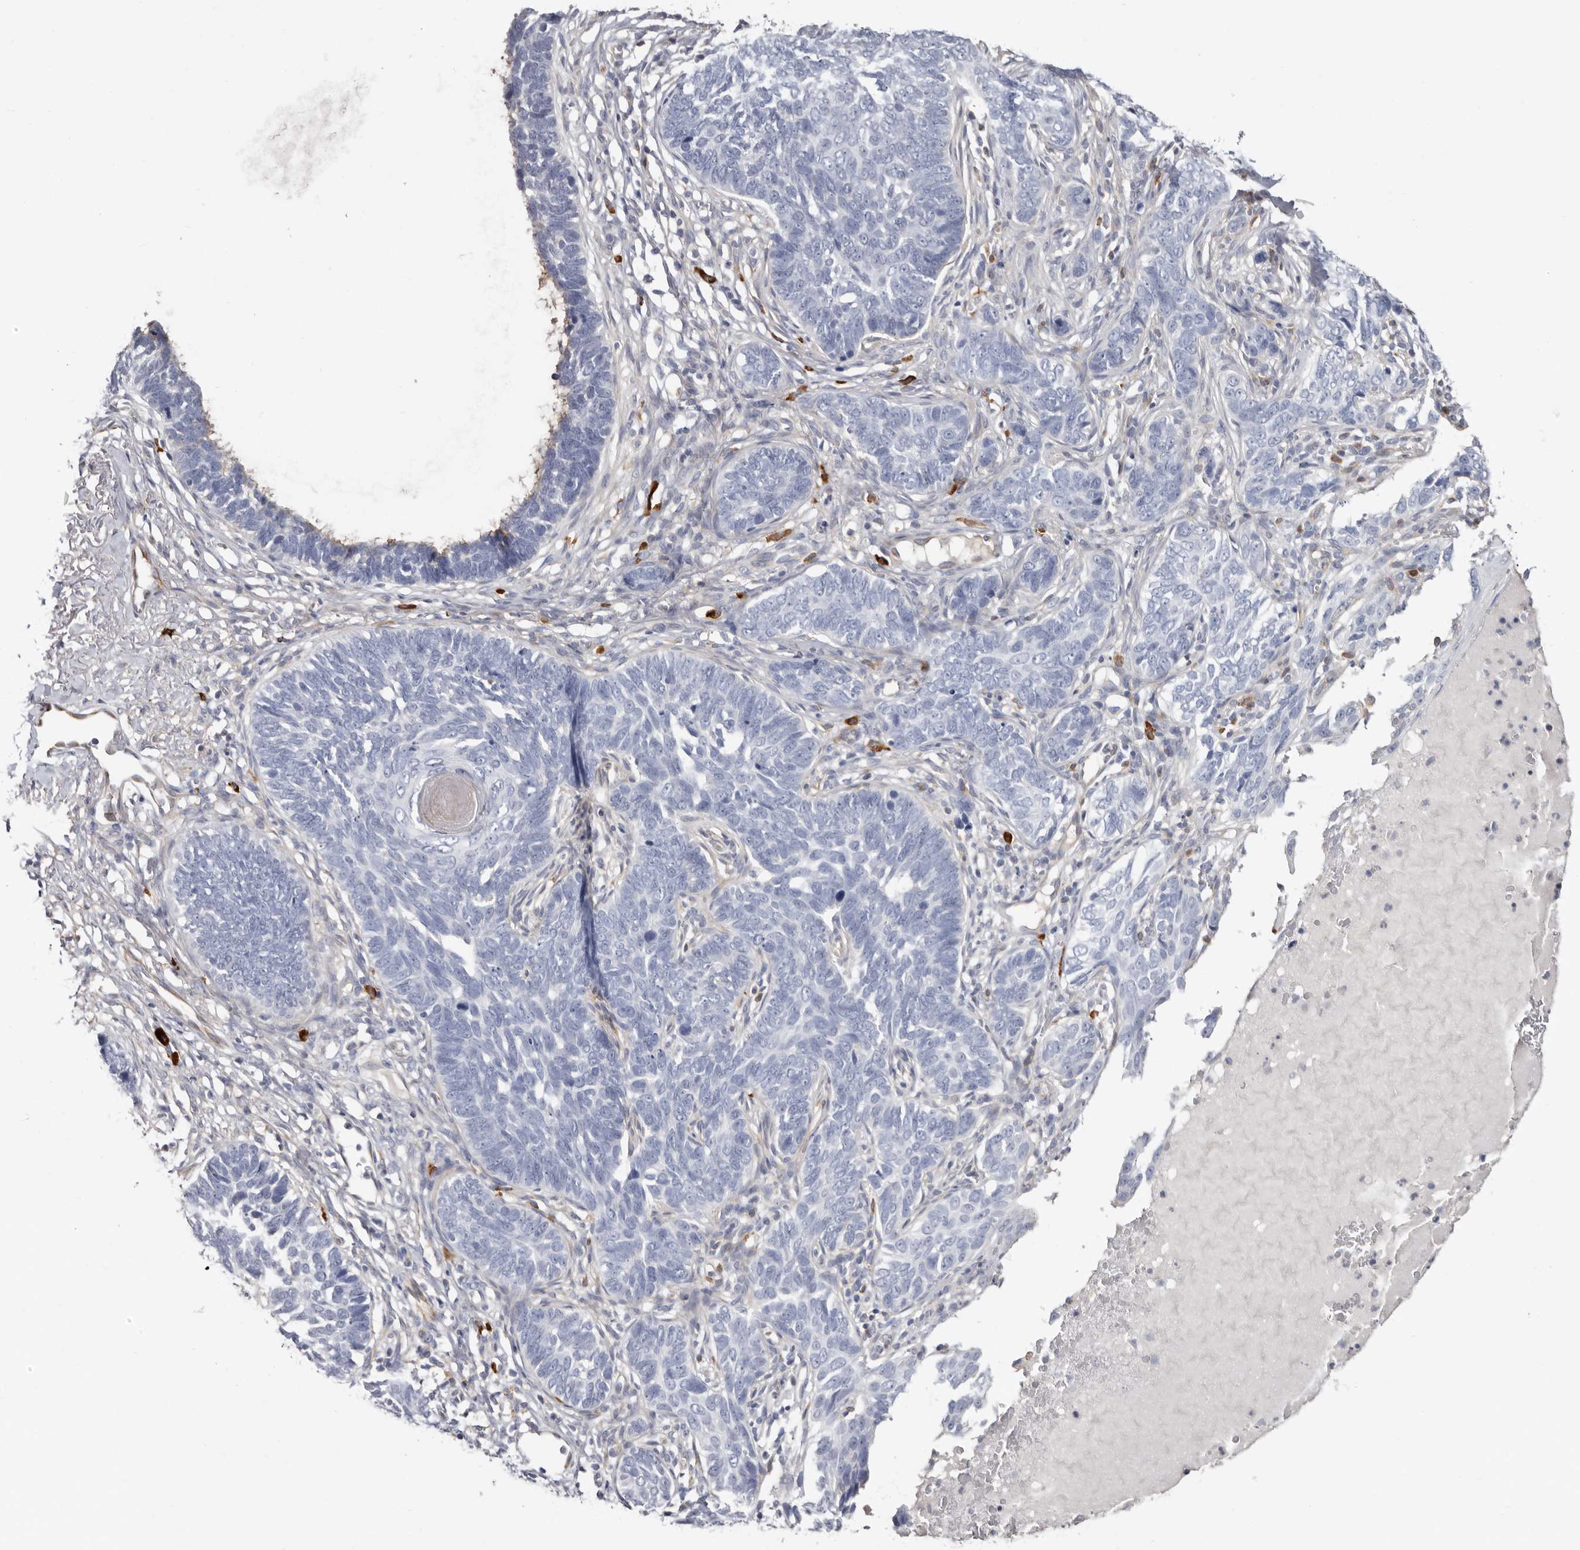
{"staining": {"intensity": "negative", "quantity": "none", "location": "none"}, "tissue": "skin cancer", "cell_type": "Tumor cells", "image_type": "cancer", "snomed": [{"axis": "morphology", "description": "Normal tissue, NOS"}, {"axis": "morphology", "description": "Basal cell carcinoma"}, {"axis": "topography", "description": "Skin"}], "caption": "An IHC photomicrograph of skin basal cell carcinoma is shown. There is no staining in tumor cells of skin basal cell carcinoma.", "gene": "PKDCC", "patient": {"sex": "male", "age": 77}}